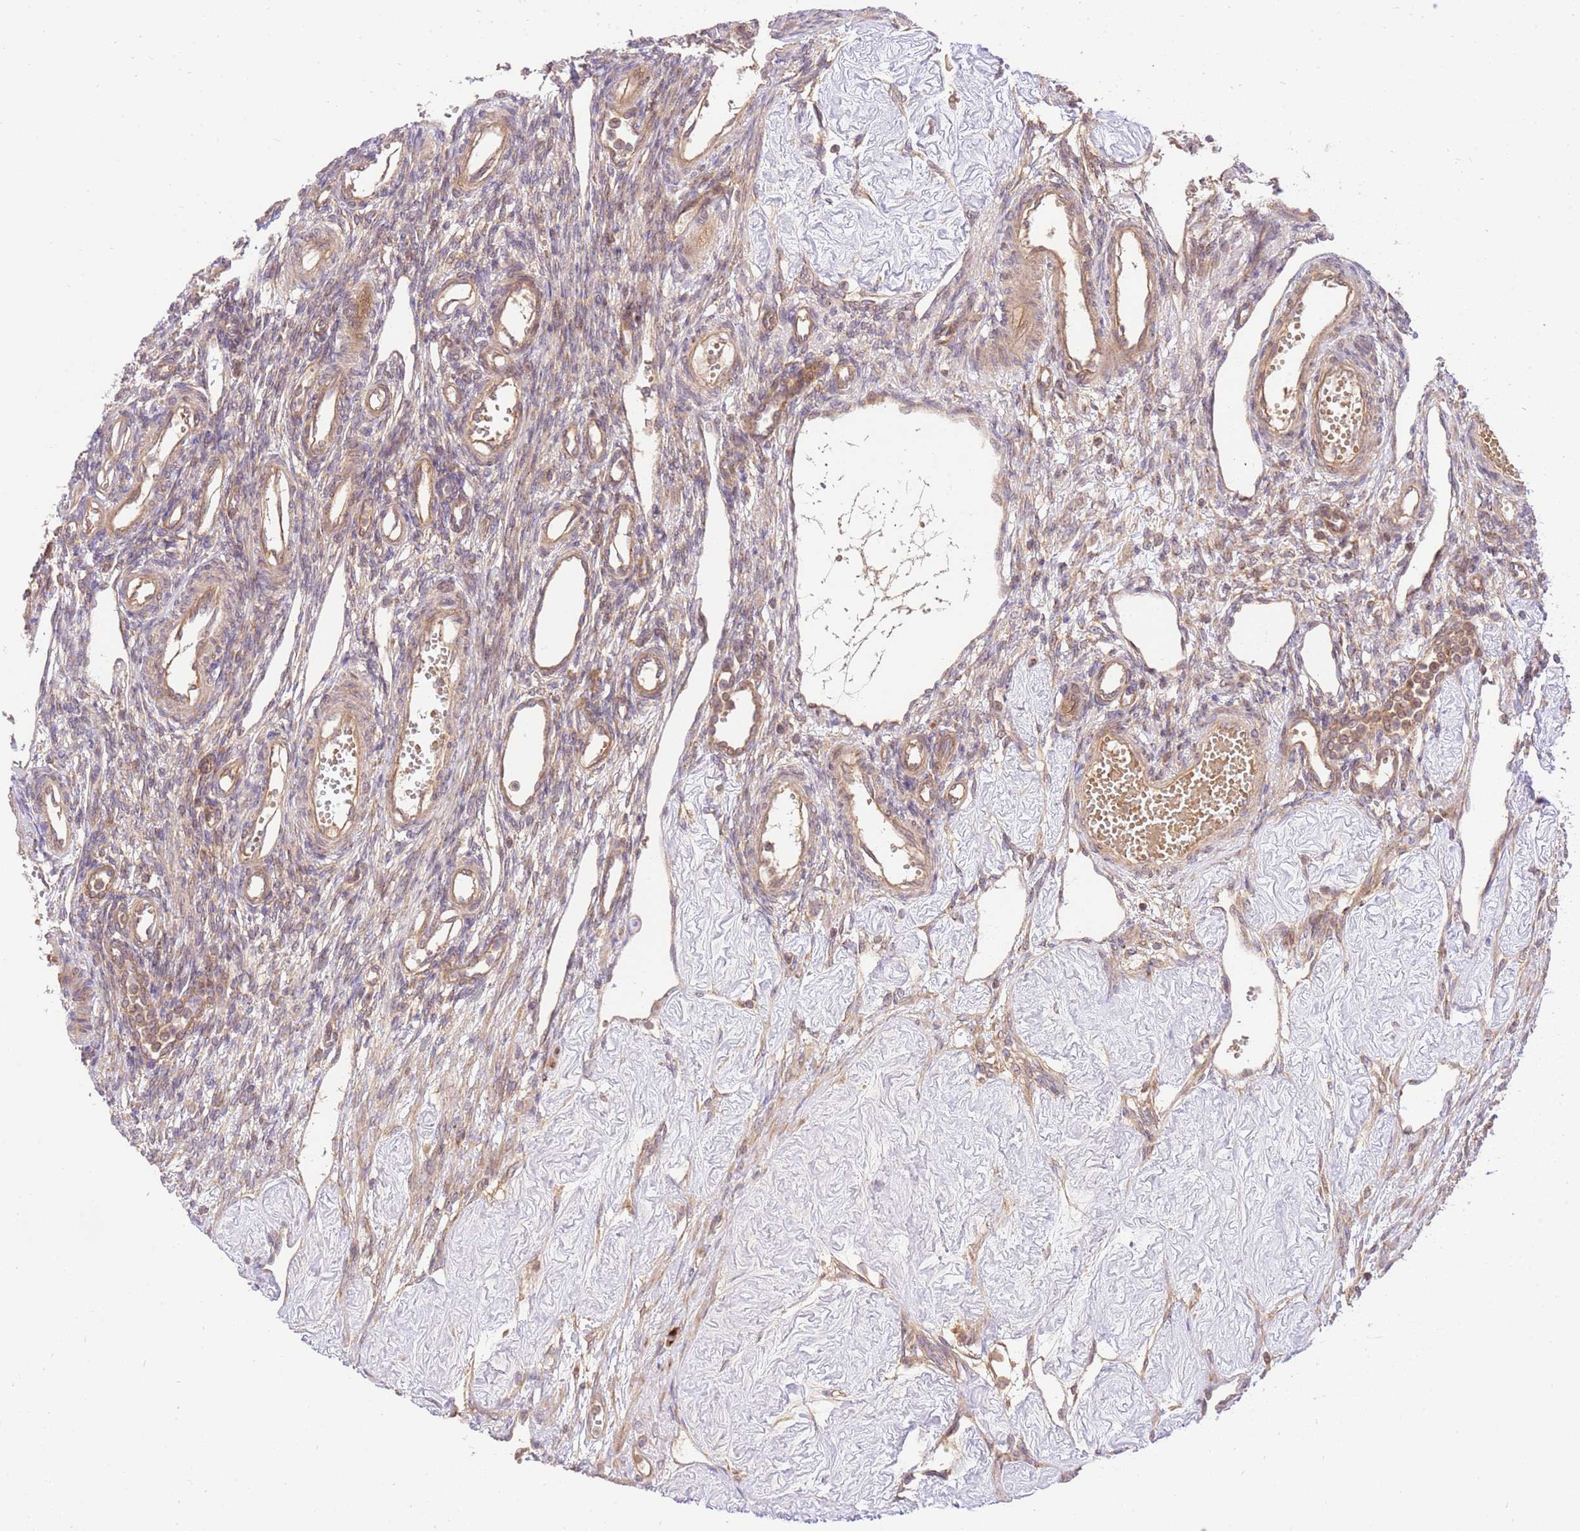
{"staining": {"intensity": "moderate", "quantity": ">75%", "location": "cytoplasmic/membranous"}, "tissue": "ovary", "cell_type": "Follicle cells", "image_type": "normal", "snomed": [{"axis": "morphology", "description": "Normal tissue, NOS"}, {"axis": "morphology", "description": "Cyst, NOS"}, {"axis": "topography", "description": "Ovary"}], "caption": "Ovary stained with a brown dye reveals moderate cytoplasmic/membranous positive positivity in about >75% of follicle cells.", "gene": "SPATA2L", "patient": {"sex": "female", "age": 33}}